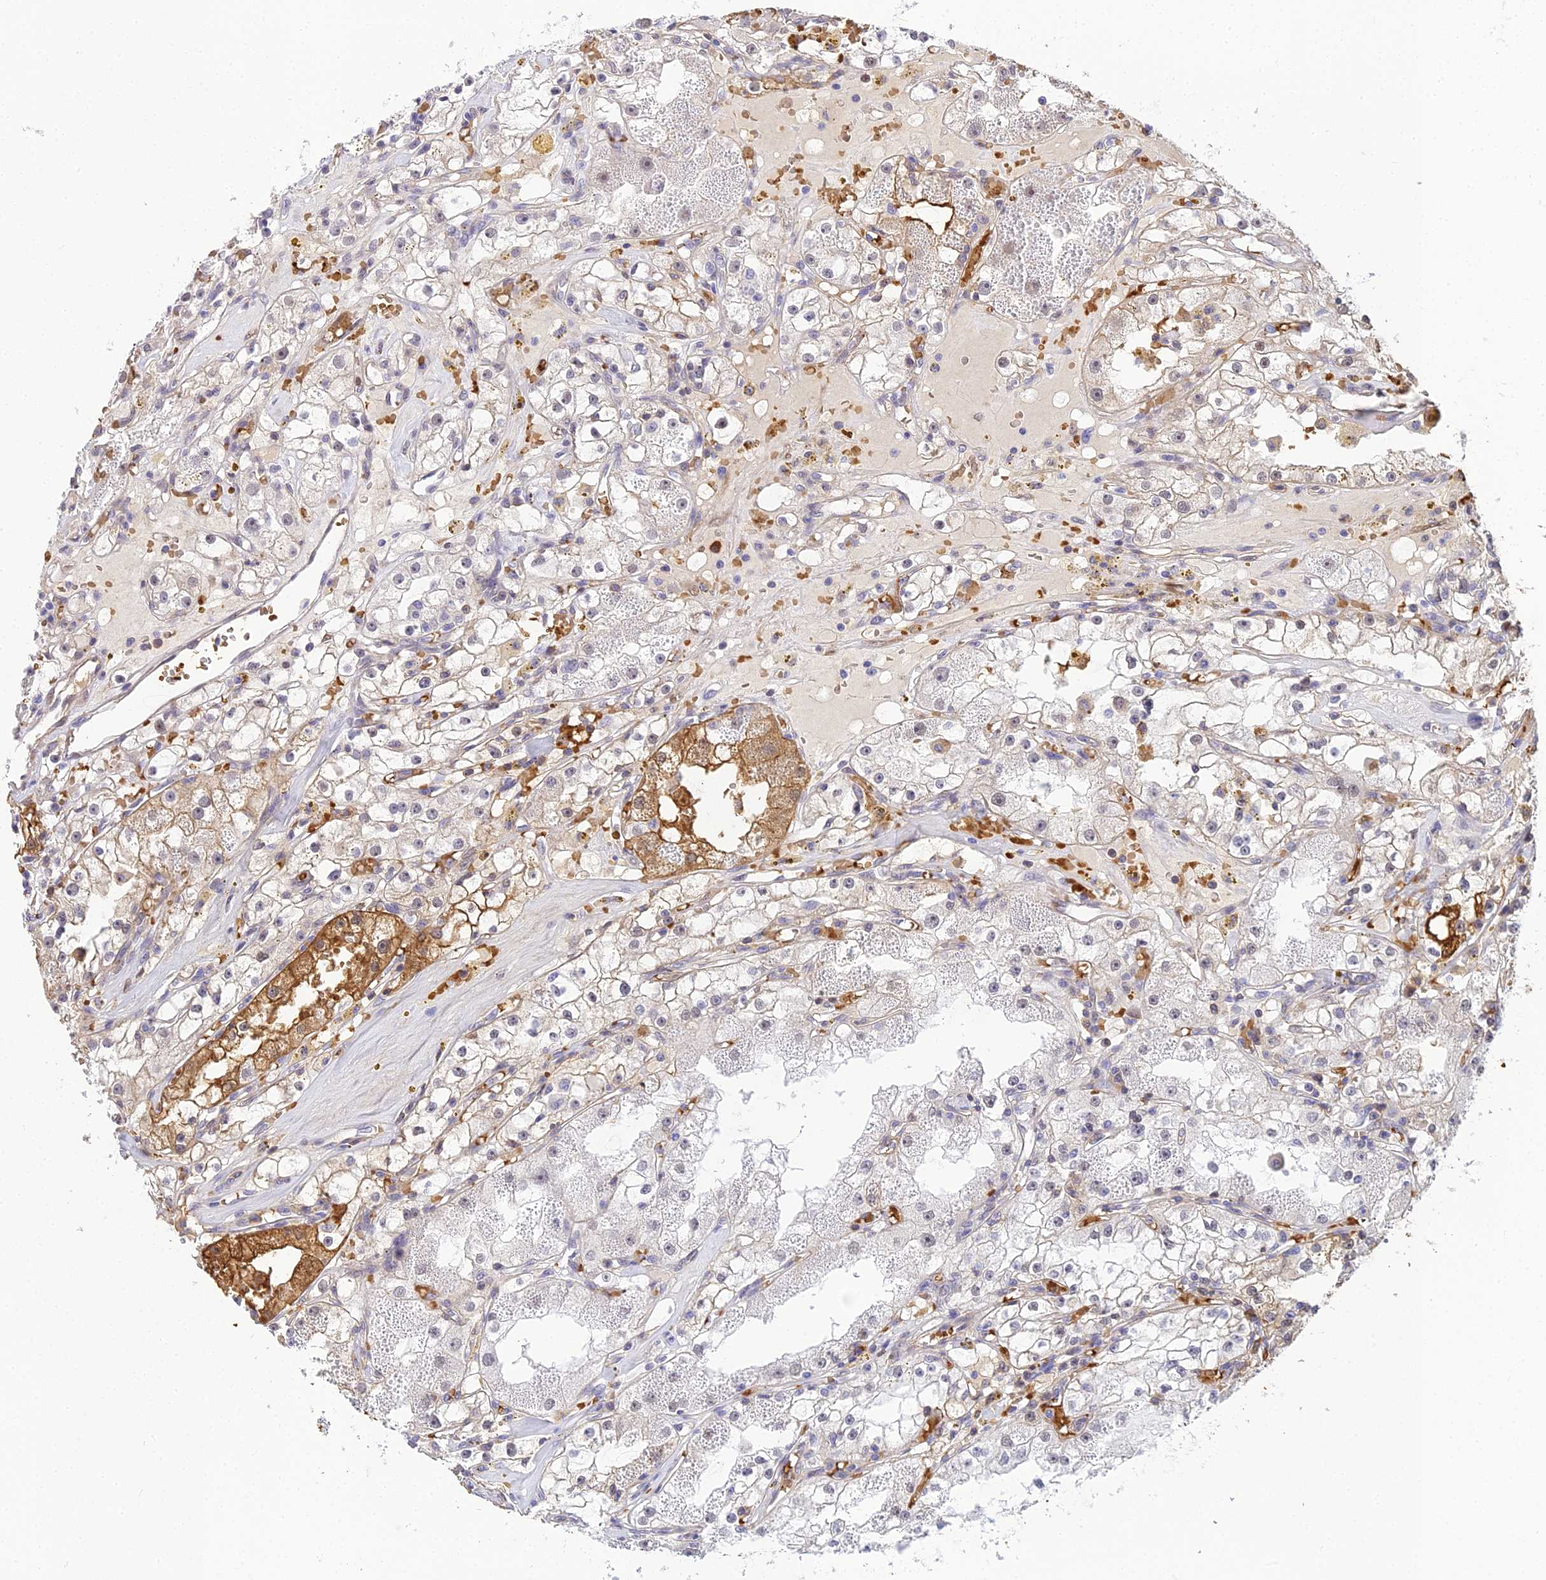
{"staining": {"intensity": "negative", "quantity": "none", "location": "none"}, "tissue": "renal cancer", "cell_type": "Tumor cells", "image_type": "cancer", "snomed": [{"axis": "morphology", "description": "Adenocarcinoma, NOS"}, {"axis": "topography", "description": "Kidney"}], "caption": "Immunohistochemistry (IHC) micrograph of renal cancer stained for a protein (brown), which exhibits no staining in tumor cells.", "gene": "BCL9", "patient": {"sex": "male", "age": 56}}